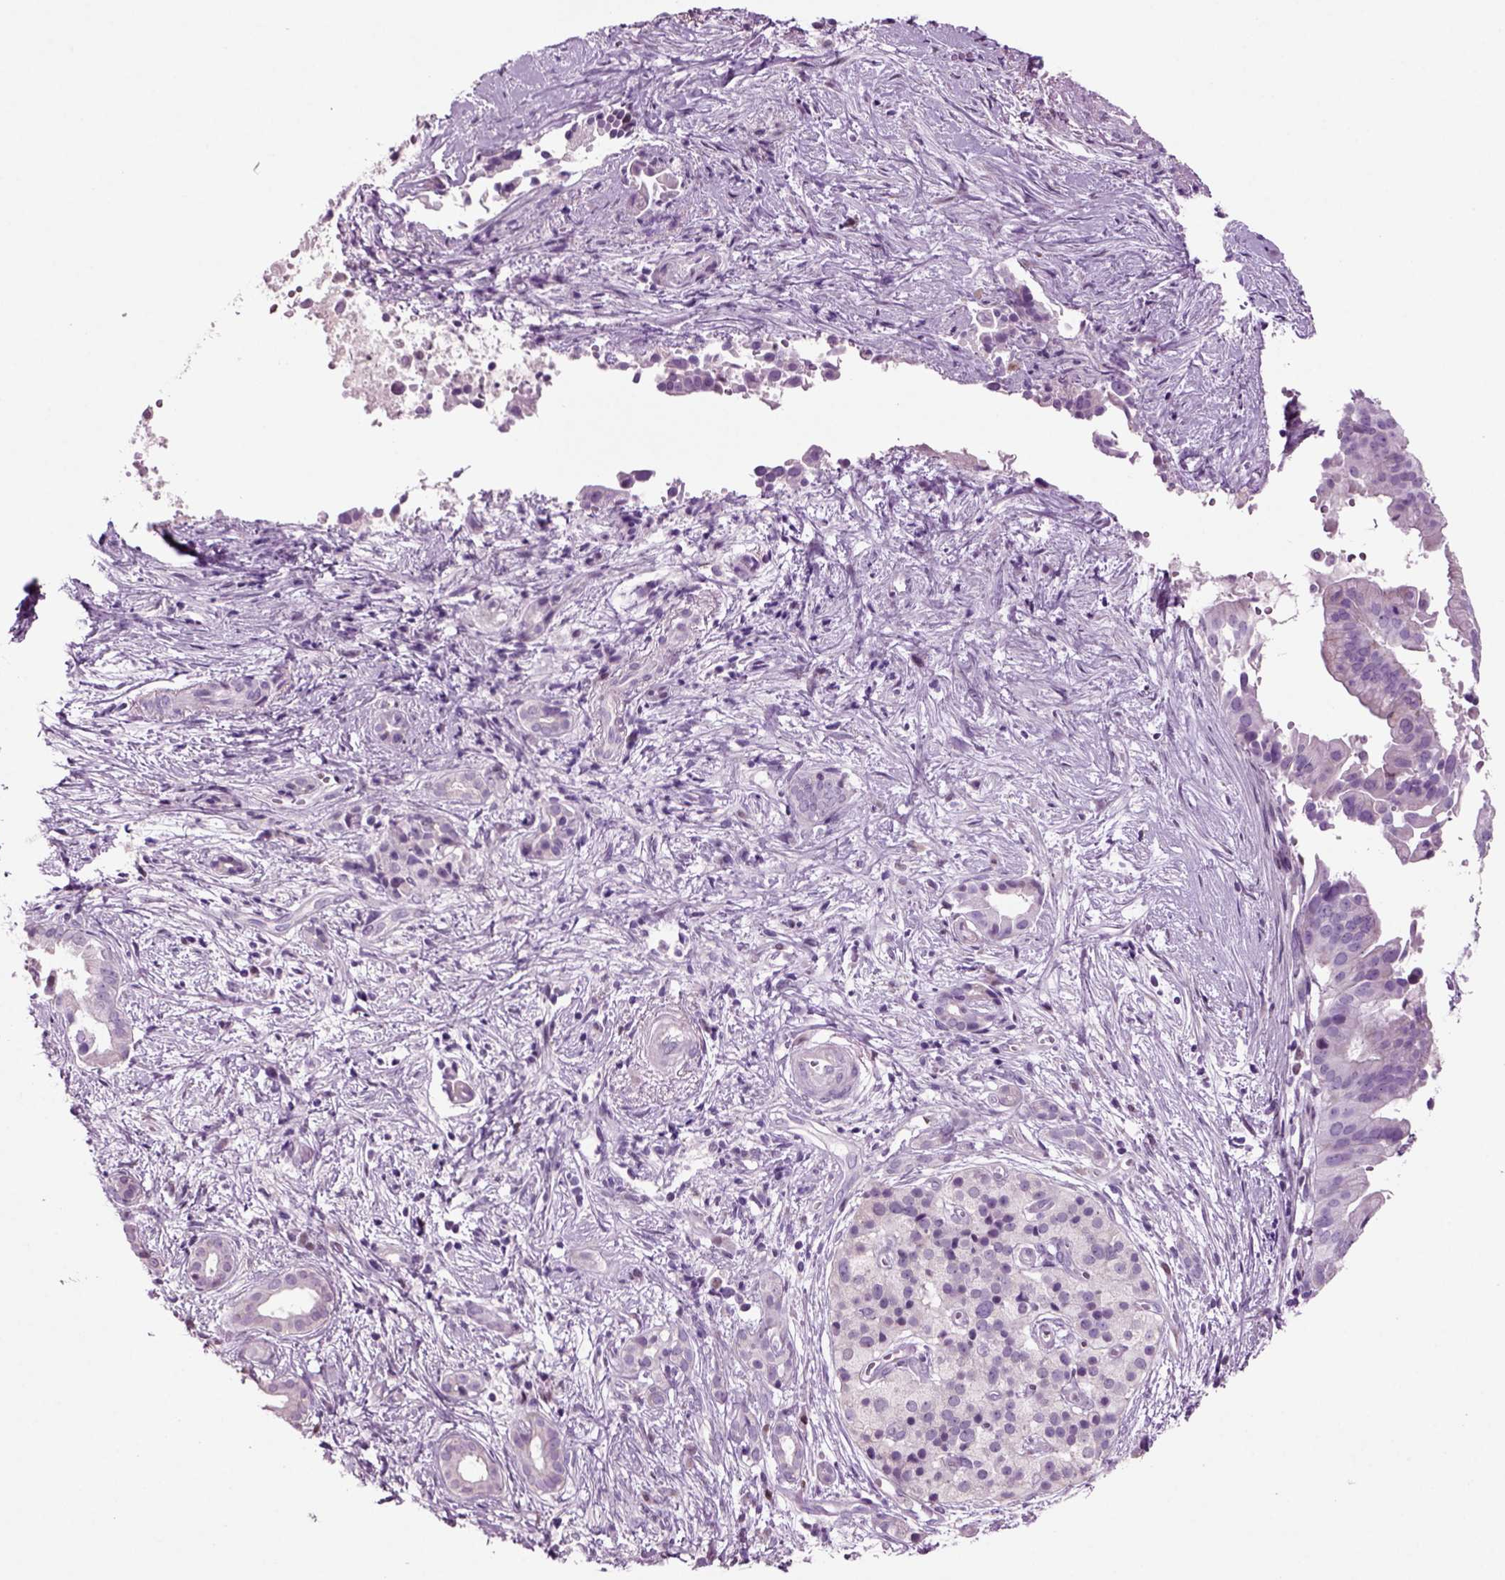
{"staining": {"intensity": "negative", "quantity": "none", "location": "none"}, "tissue": "pancreatic cancer", "cell_type": "Tumor cells", "image_type": "cancer", "snomed": [{"axis": "morphology", "description": "Adenocarcinoma, NOS"}, {"axis": "topography", "description": "Pancreas"}], "caption": "DAB immunohistochemical staining of human pancreatic cancer (adenocarcinoma) shows no significant positivity in tumor cells.", "gene": "ARID3A", "patient": {"sex": "male", "age": 61}}